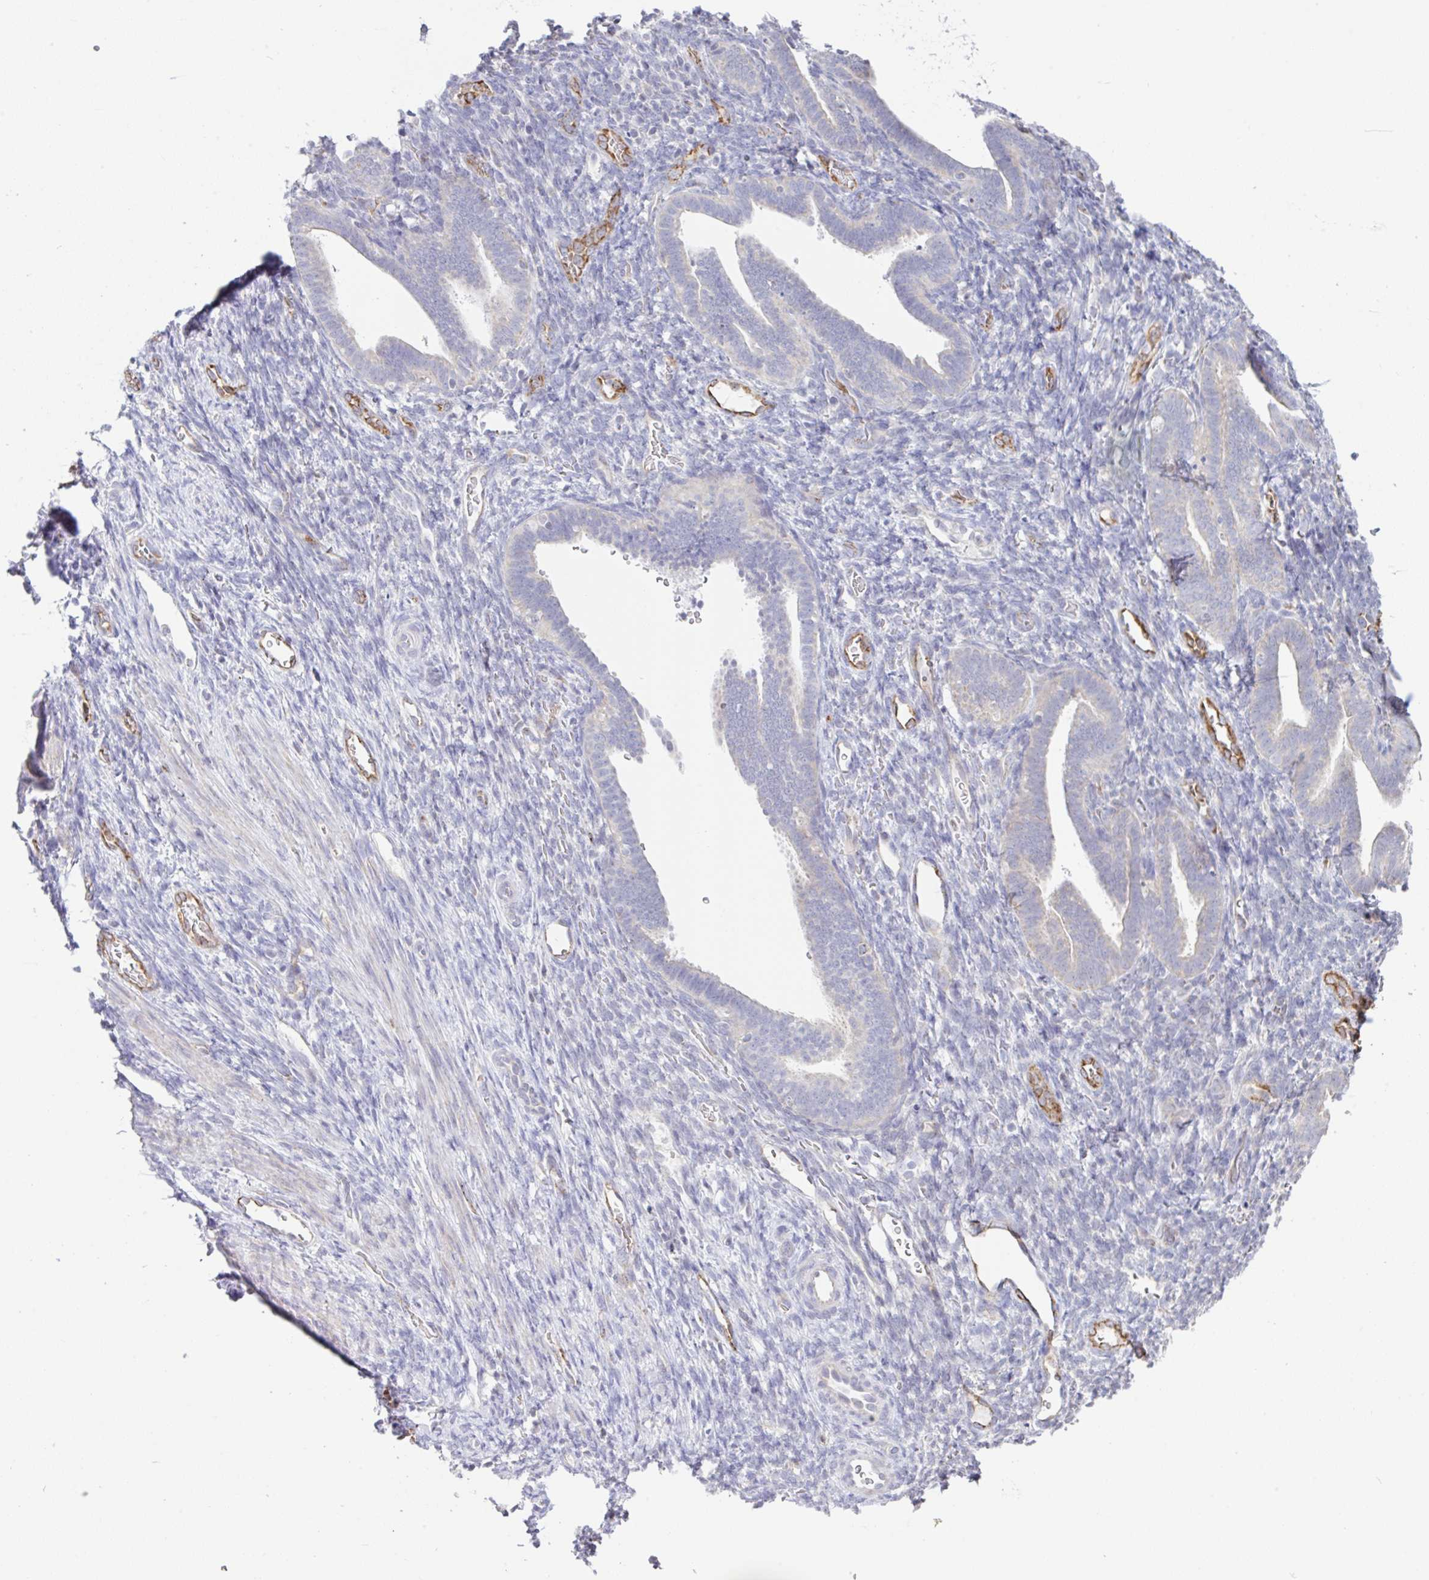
{"staining": {"intensity": "negative", "quantity": "none", "location": "none"}, "tissue": "endometrium", "cell_type": "Cells in endometrial stroma", "image_type": "normal", "snomed": [{"axis": "morphology", "description": "Normal tissue, NOS"}, {"axis": "topography", "description": "Endometrium"}], "caption": "Immunohistochemistry image of benign human endometrium stained for a protein (brown), which reveals no expression in cells in endometrial stroma.", "gene": "PLCD4", "patient": {"sex": "female", "age": 34}}